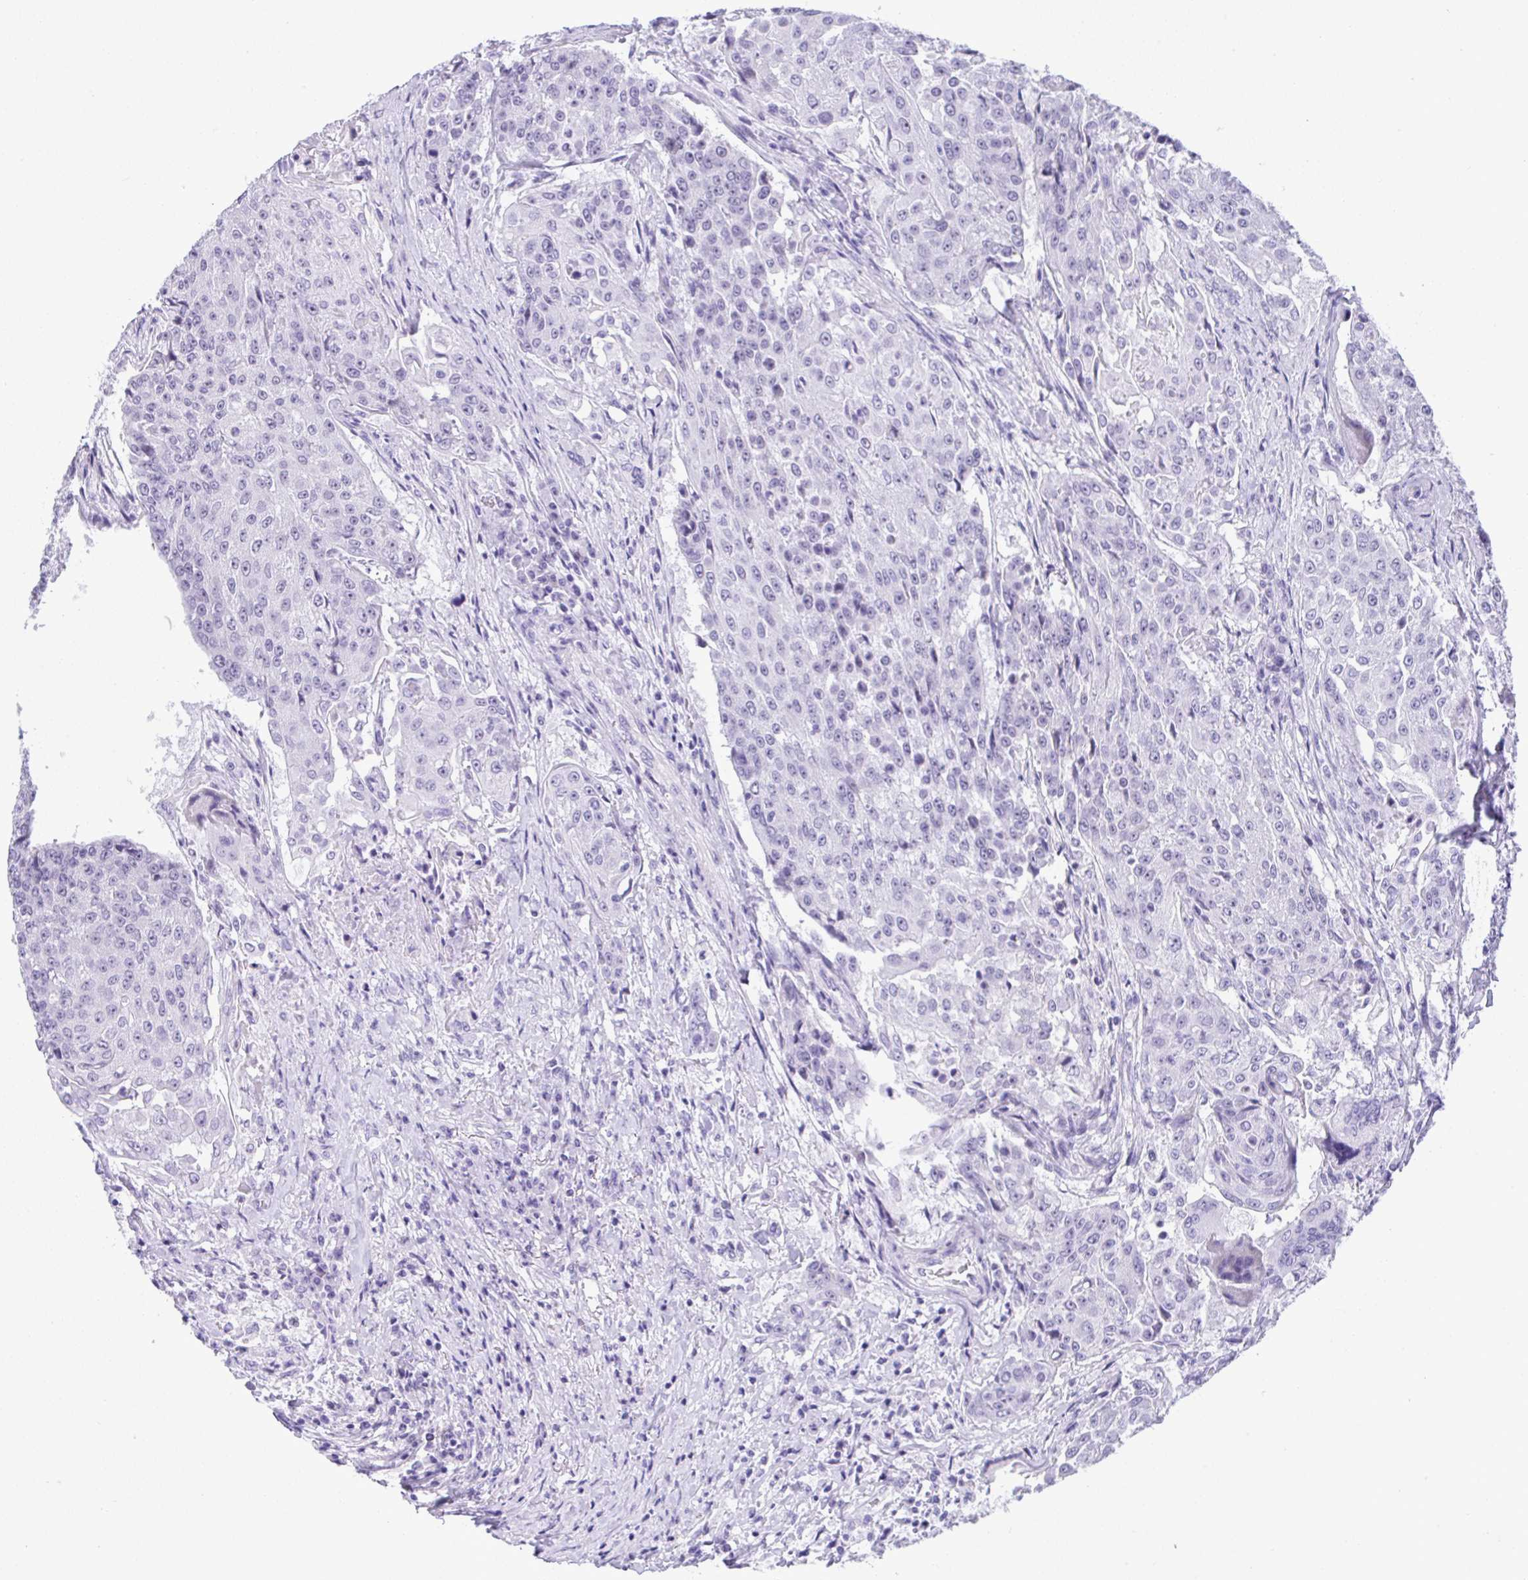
{"staining": {"intensity": "negative", "quantity": "none", "location": "none"}, "tissue": "urothelial cancer", "cell_type": "Tumor cells", "image_type": "cancer", "snomed": [{"axis": "morphology", "description": "Urothelial carcinoma, High grade"}, {"axis": "topography", "description": "Urinary bladder"}], "caption": "This is an IHC image of human urothelial cancer. There is no staining in tumor cells.", "gene": "YBX2", "patient": {"sex": "female", "age": 63}}